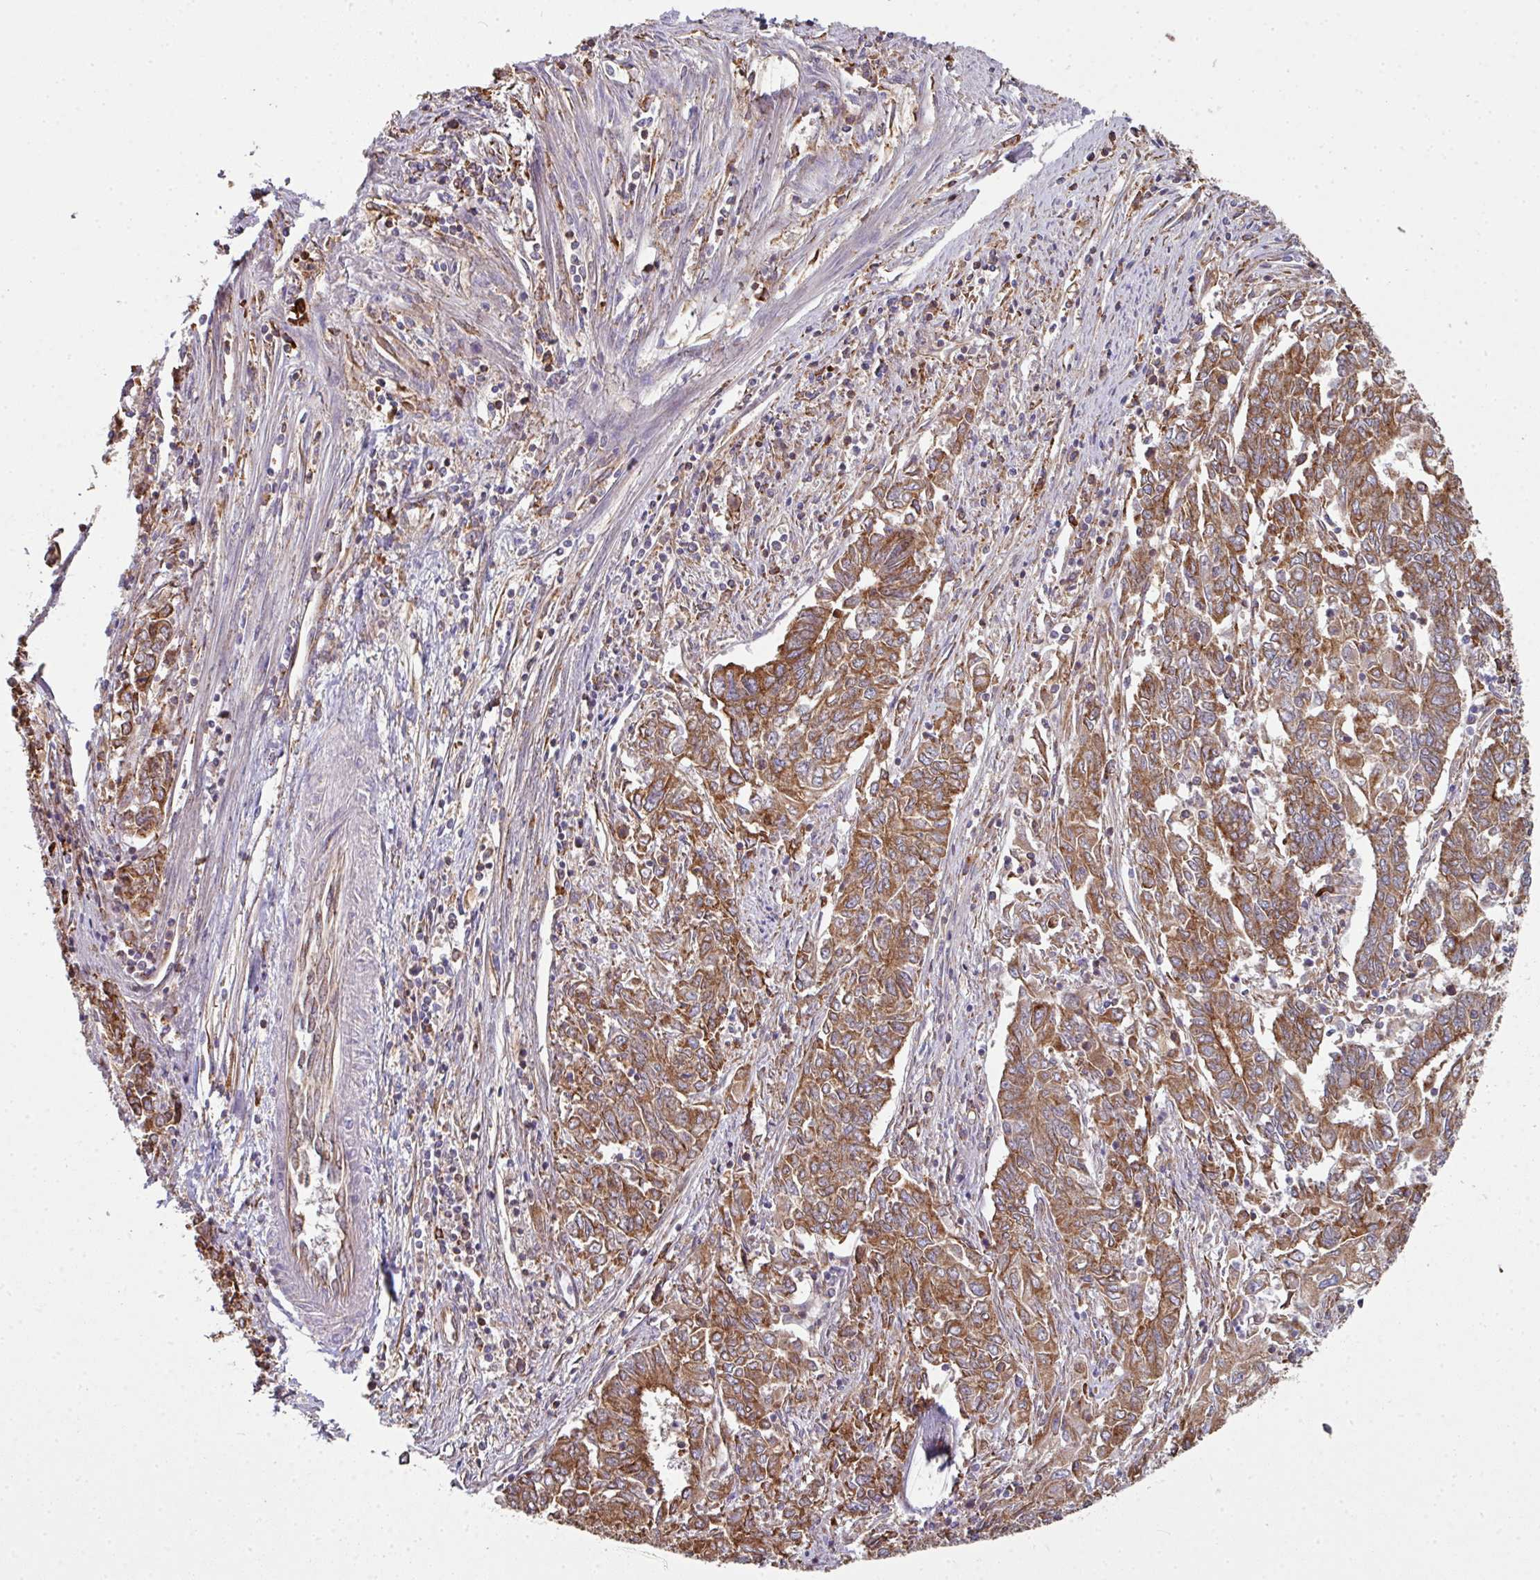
{"staining": {"intensity": "moderate", "quantity": ">75%", "location": "cytoplasmic/membranous"}, "tissue": "endometrial cancer", "cell_type": "Tumor cells", "image_type": "cancer", "snomed": [{"axis": "morphology", "description": "Adenocarcinoma, NOS"}, {"axis": "topography", "description": "Endometrium"}], "caption": "Adenocarcinoma (endometrial) stained for a protein displays moderate cytoplasmic/membranous positivity in tumor cells.", "gene": "FAT4", "patient": {"sex": "female", "age": 54}}